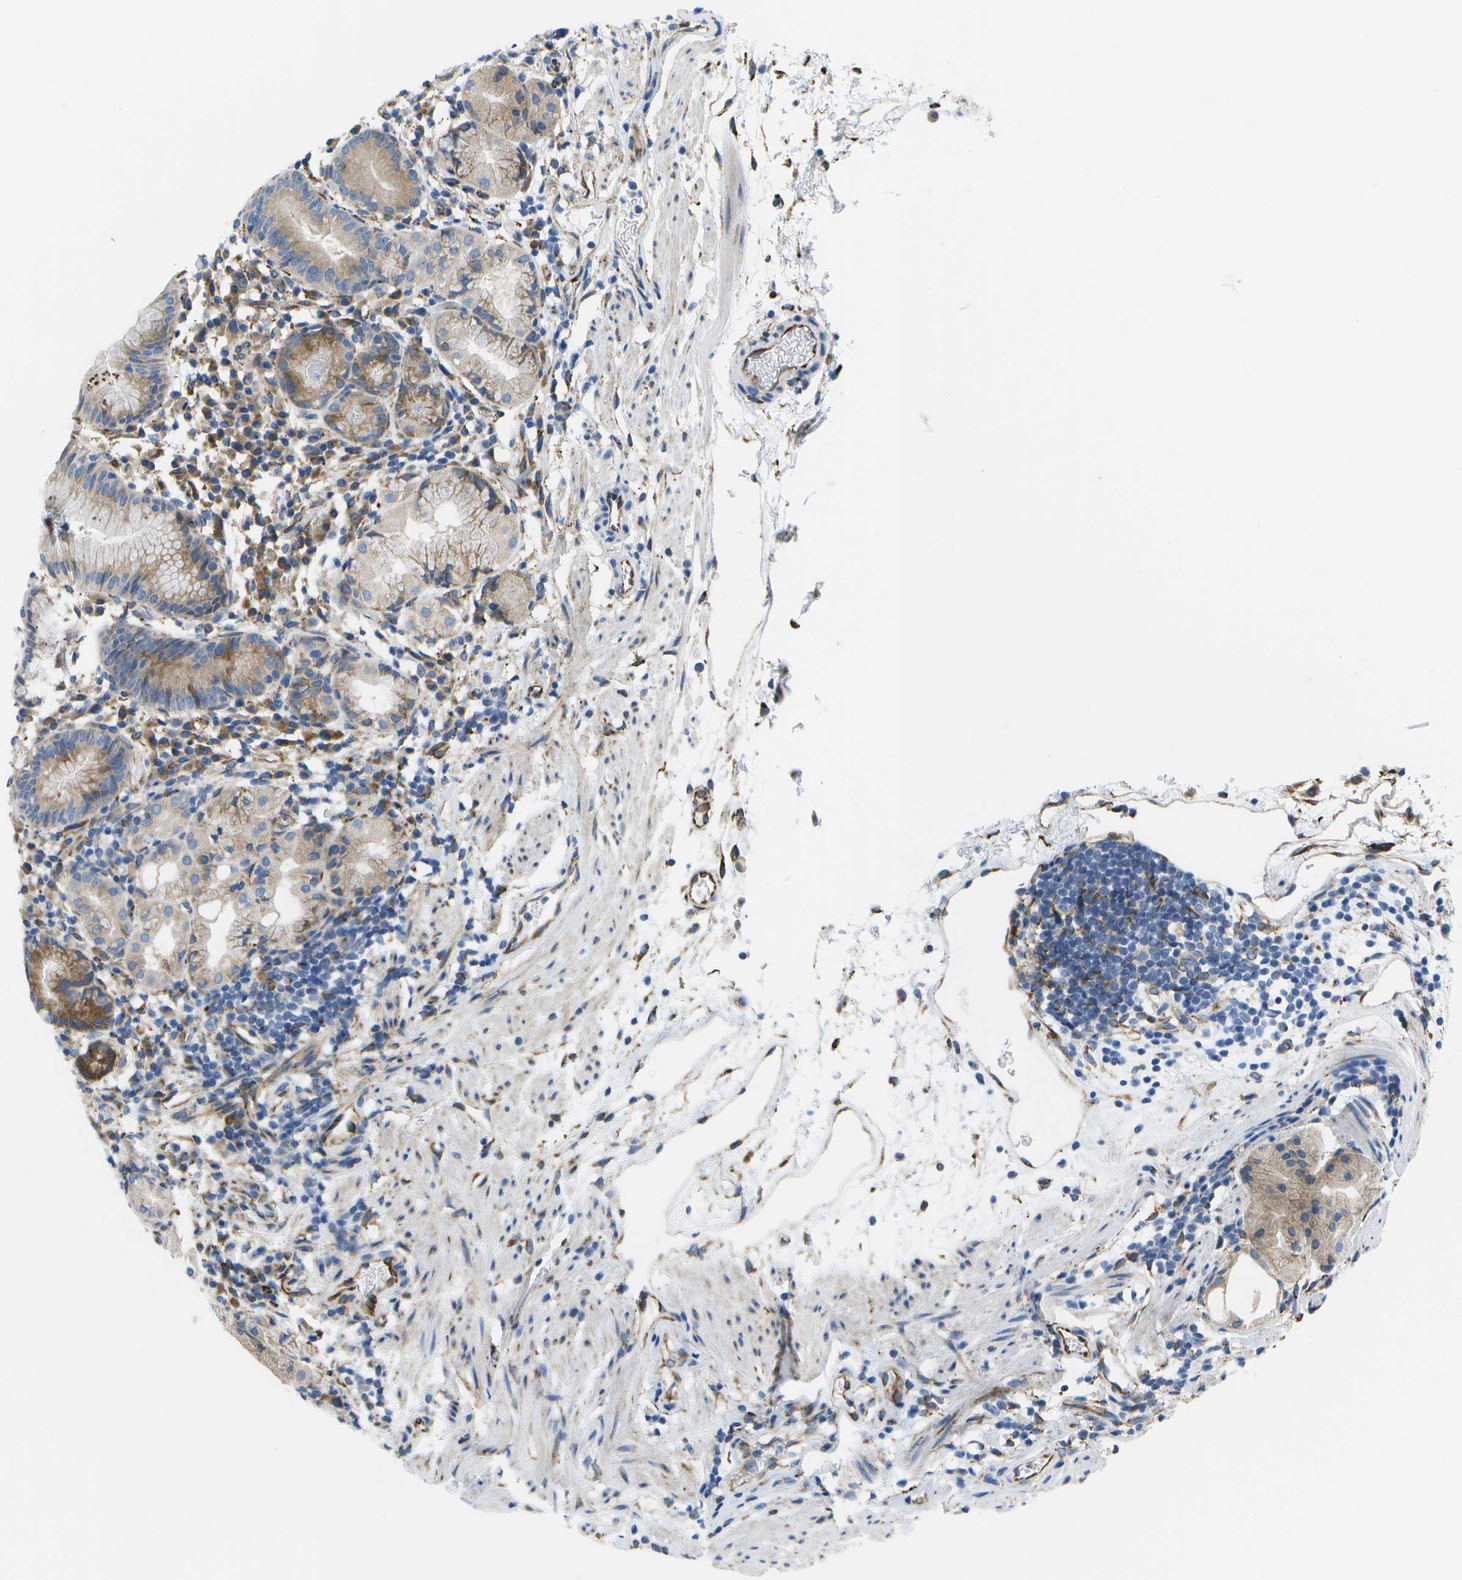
{"staining": {"intensity": "moderate", "quantity": "<25%", "location": "cytoplasmic/membranous"}, "tissue": "stomach", "cell_type": "Glandular cells", "image_type": "normal", "snomed": [{"axis": "morphology", "description": "Normal tissue, NOS"}, {"axis": "topography", "description": "Stomach"}, {"axis": "topography", "description": "Stomach, lower"}], "caption": "Moderate cytoplasmic/membranous expression for a protein is present in about <25% of glandular cells of benign stomach using immunohistochemistry (IHC).", "gene": "ZDHHC17", "patient": {"sex": "female", "age": 75}}